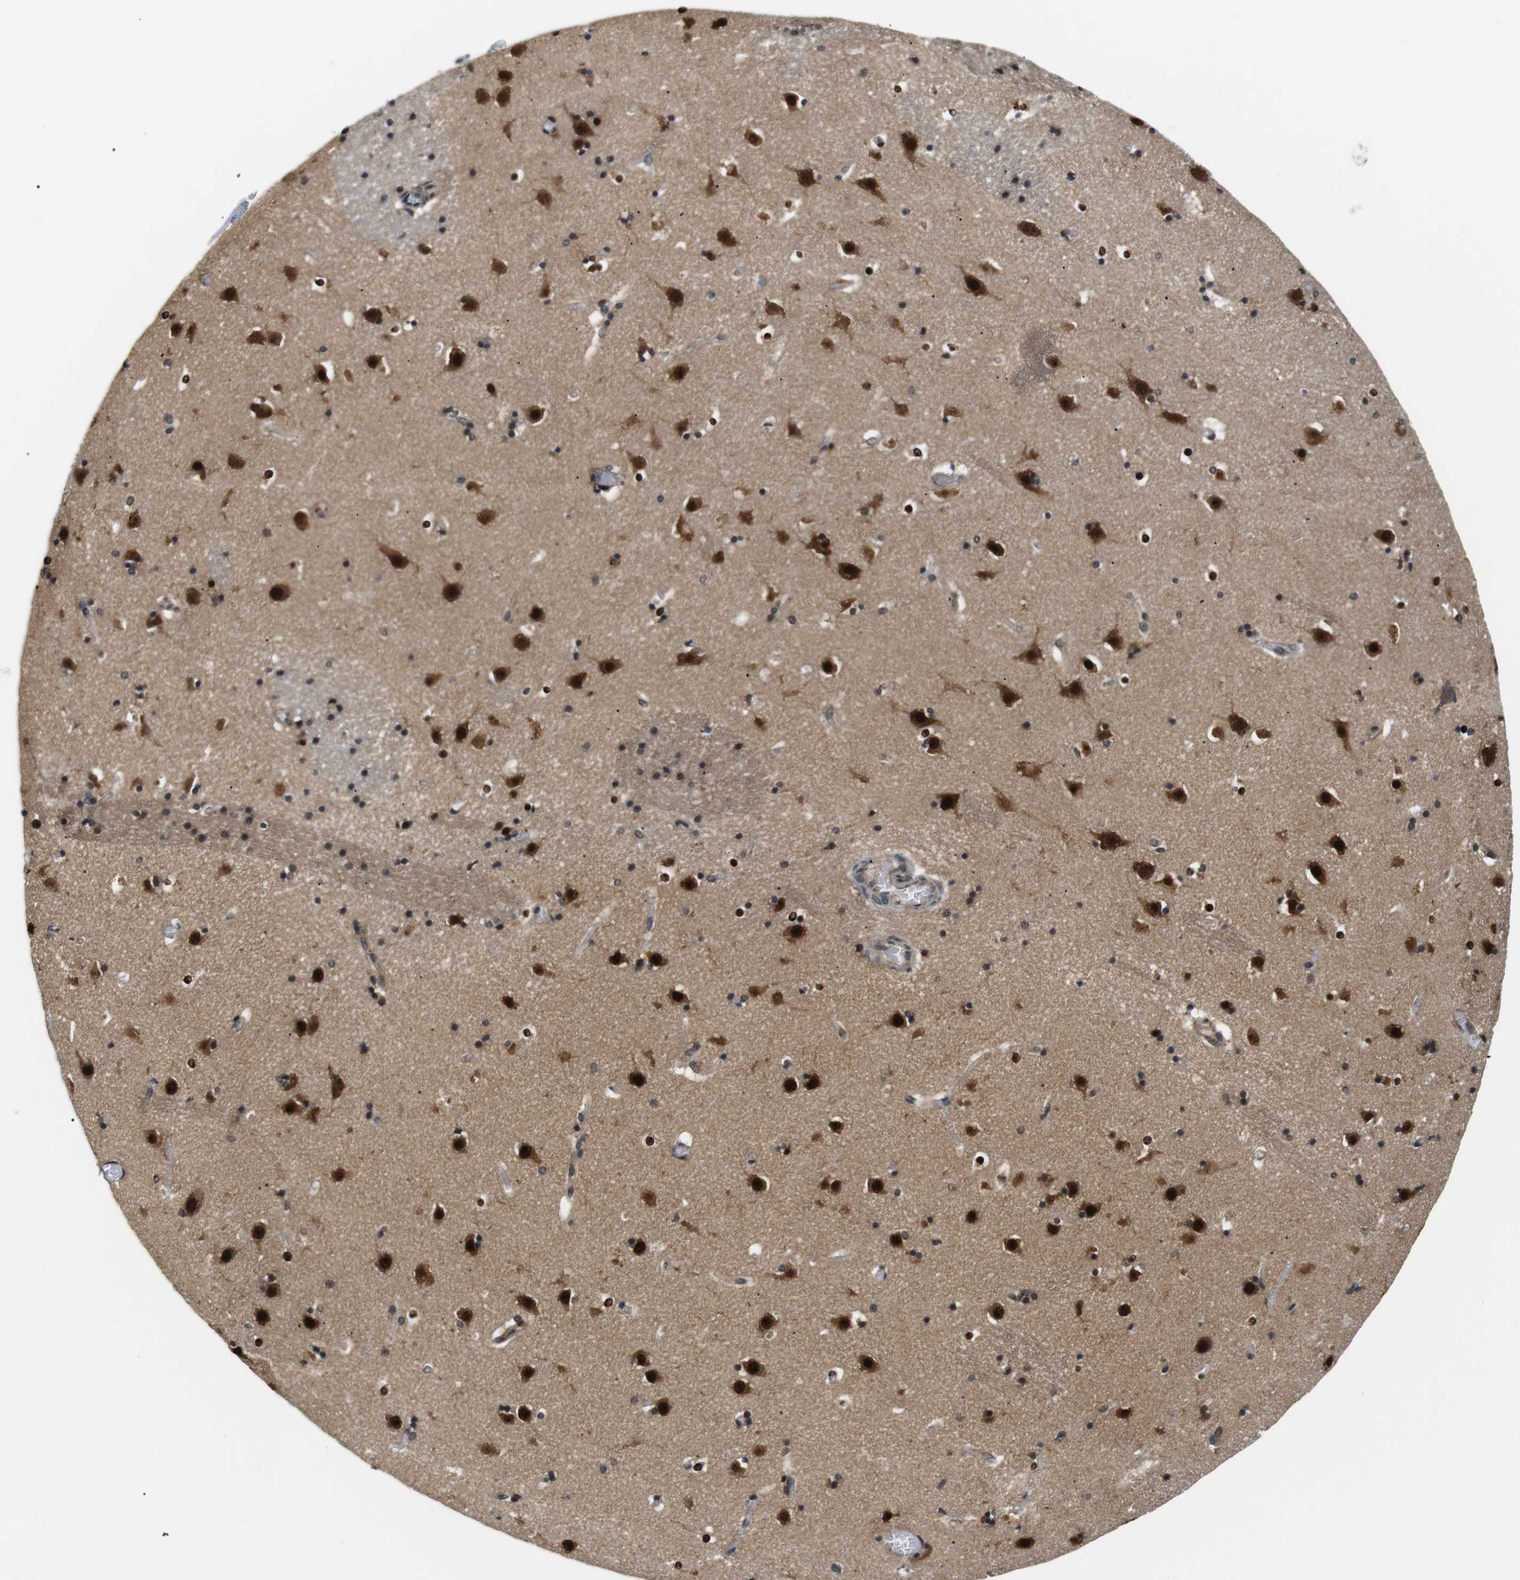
{"staining": {"intensity": "strong", "quantity": "25%-75%", "location": "nuclear"}, "tissue": "caudate", "cell_type": "Glial cells", "image_type": "normal", "snomed": [{"axis": "morphology", "description": "Normal tissue, NOS"}, {"axis": "topography", "description": "Lateral ventricle wall"}], "caption": "Protein expression analysis of benign caudate displays strong nuclear staining in about 25%-75% of glial cells. (DAB = brown stain, brightfield microscopy at high magnification).", "gene": "CSNK2B", "patient": {"sex": "male", "age": 45}}